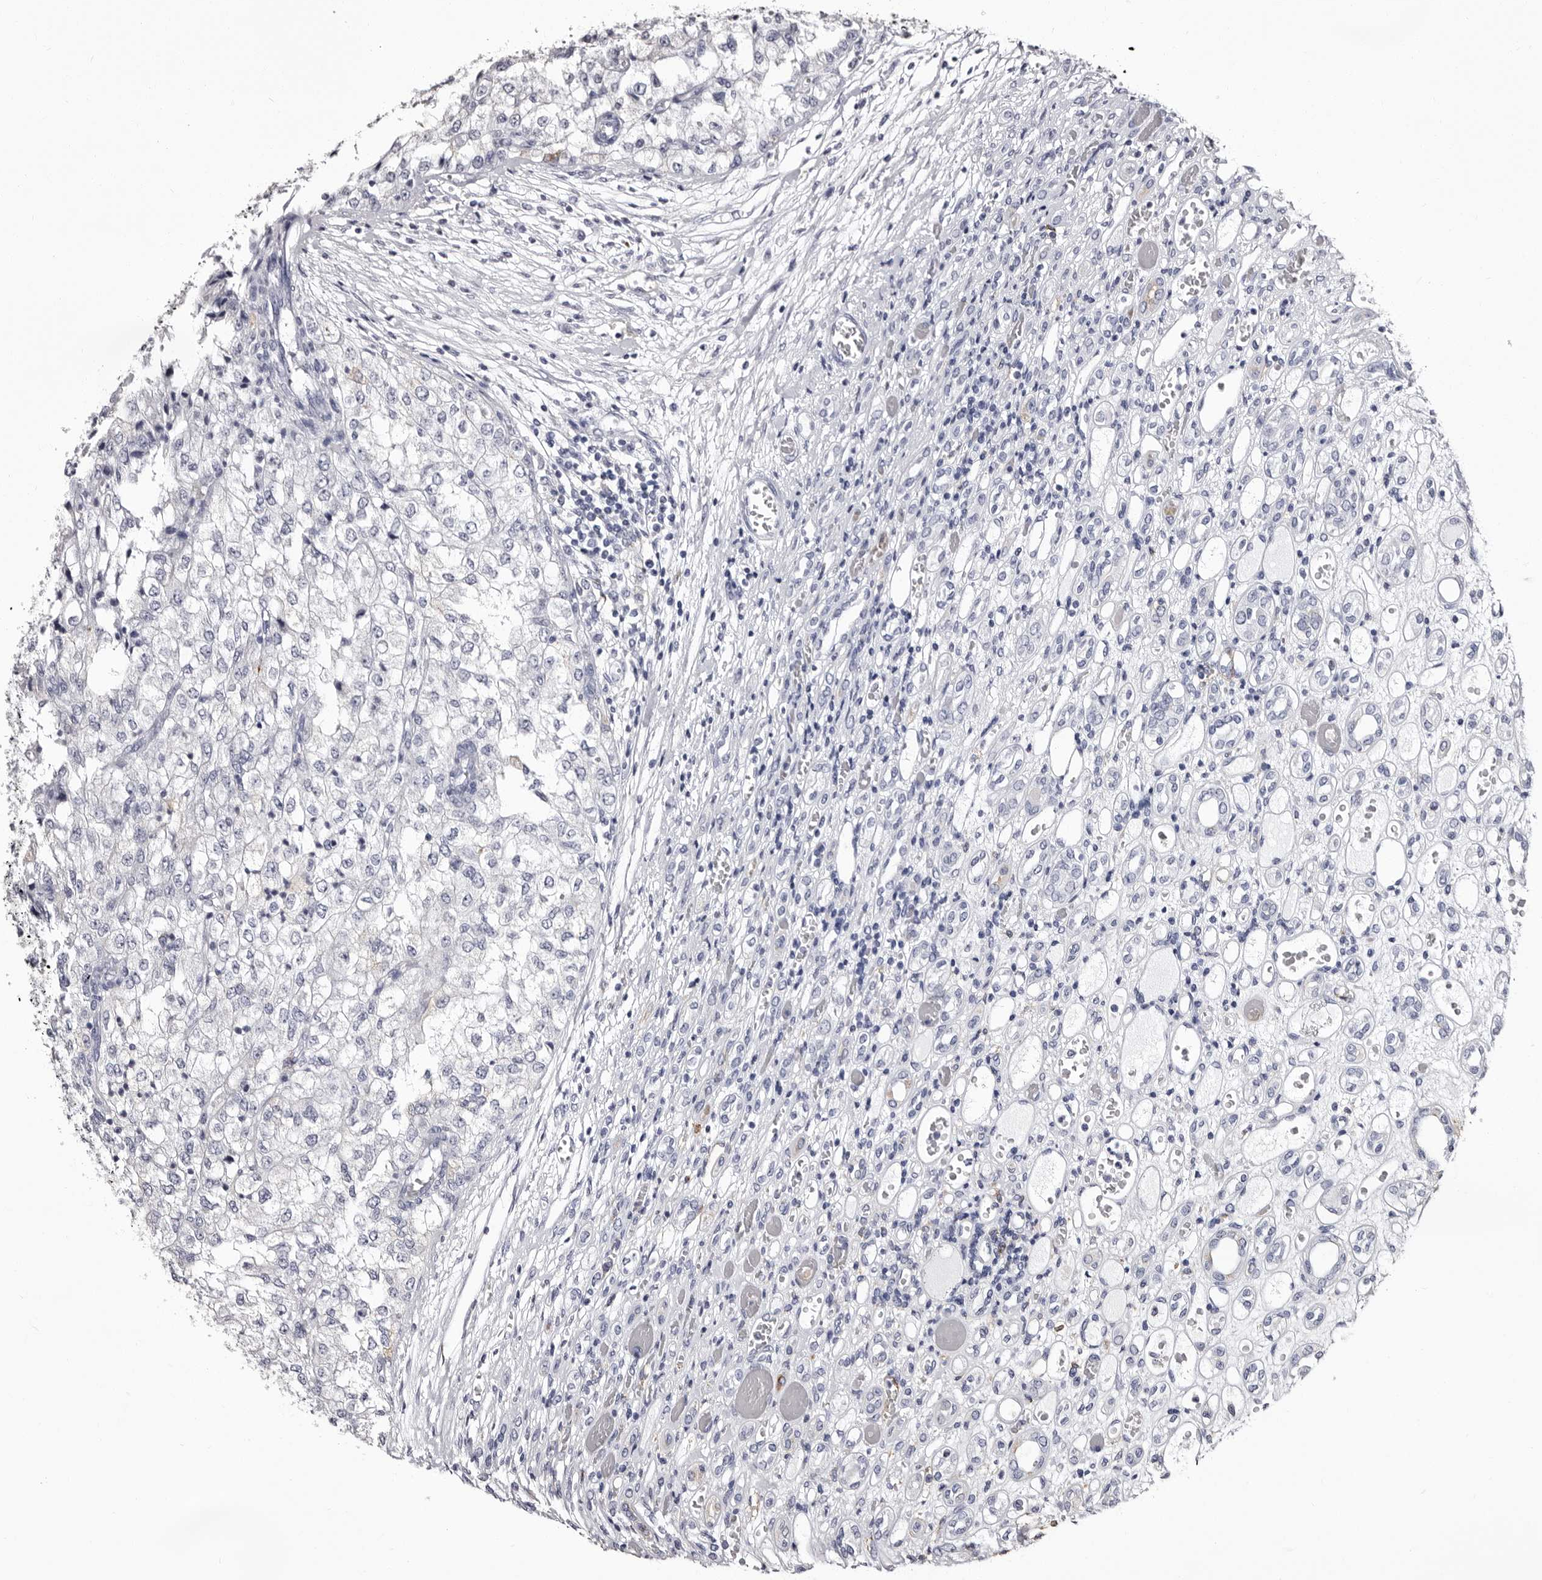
{"staining": {"intensity": "negative", "quantity": "none", "location": "none"}, "tissue": "renal cancer", "cell_type": "Tumor cells", "image_type": "cancer", "snomed": [{"axis": "morphology", "description": "Adenocarcinoma, NOS"}, {"axis": "topography", "description": "Kidney"}], "caption": "Immunohistochemistry (IHC) photomicrograph of neoplastic tissue: human renal adenocarcinoma stained with DAB demonstrates no significant protein expression in tumor cells. Brightfield microscopy of immunohistochemistry stained with DAB (brown) and hematoxylin (blue), captured at high magnification.", "gene": "AUNIP", "patient": {"sex": "female", "age": 54}}